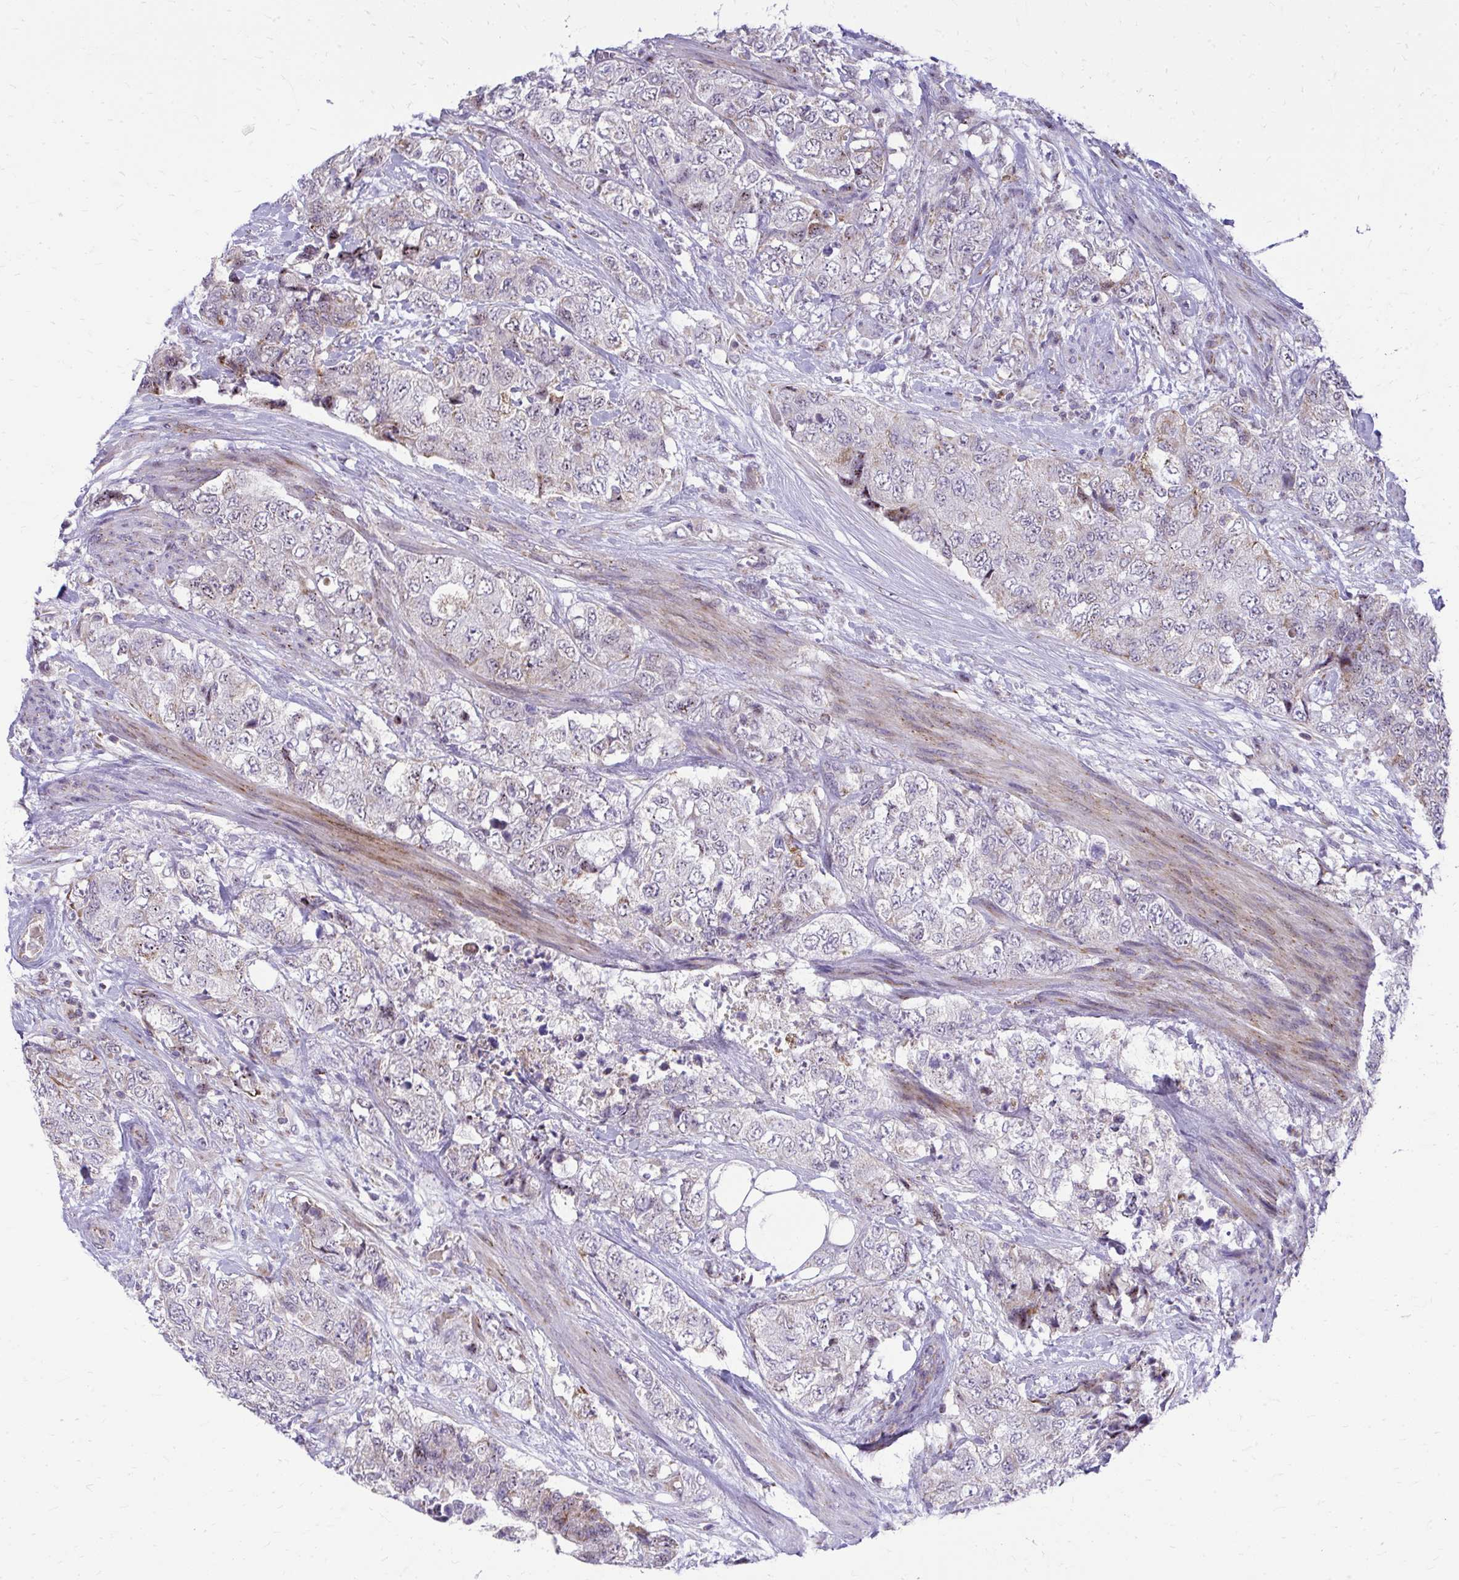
{"staining": {"intensity": "weak", "quantity": "25%-75%", "location": "cytoplasmic/membranous"}, "tissue": "urothelial cancer", "cell_type": "Tumor cells", "image_type": "cancer", "snomed": [{"axis": "morphology", "description": "Urothelial carcinoma, High grade"}, {"axis": "topography", "description": "Urinary bladder"}], "caption": "Immunohistochemistry (IHC) (DAB) staining of human high-grade urothelial carcinoma displays weak cytoplasmic/membranous protein positivity in approximately 25%-75% of tumor cells. The staining is performed using DAB brown chromogen to label protein expression. The nuclei are counter-stained blue using hematoxylin.", "gene": "GPRIN3", "patient": {"sex": "female", "age": 78}}